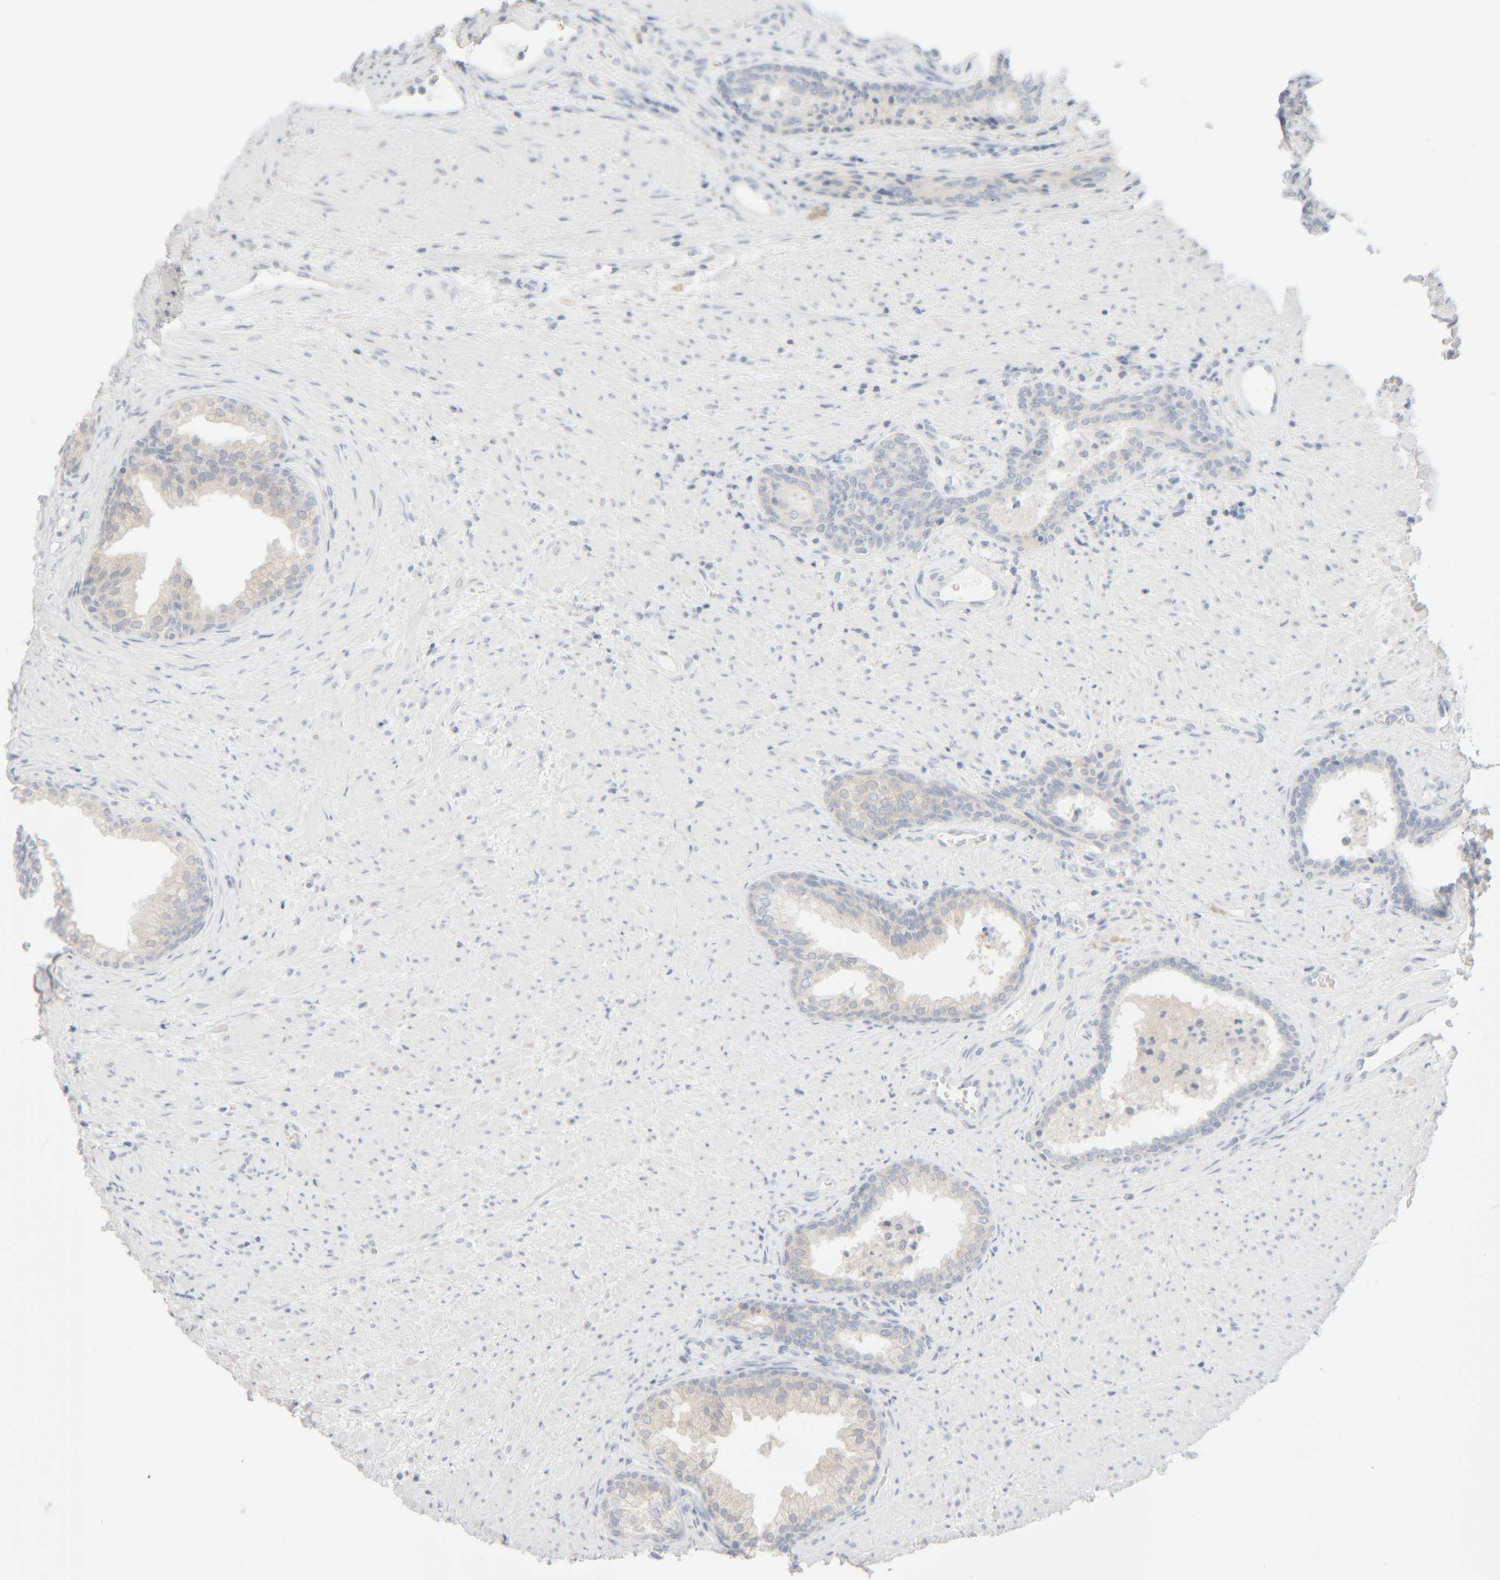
{"staining": {"intensity": "weak", "quantity": "<25%", "location": "cytoplasmic/membranous"}, "tissue": "prostate", "cell_type": "Glandular cells", "image_type": "normal", "snomed": [{"axis": "morphology", "description": "Normal tissue, NOS"}, {"axis": "topography", "description": "Prostate"}], "caption": "High magnification brightfield microscopy of benign prostate stained with DAB (3,3'-diaminobenzidine) (brown) and counterstained with hematoxylin (blue): glandular cells show no significant positivity. (Stains: DAB (3,3'-diaminobenzidine) IHC with hematoxylin counter stain, Microscopy: brightfield microscopy at high magnification).", "gene": "RIDA", "patient": {"sex": "male", "age": 76}}